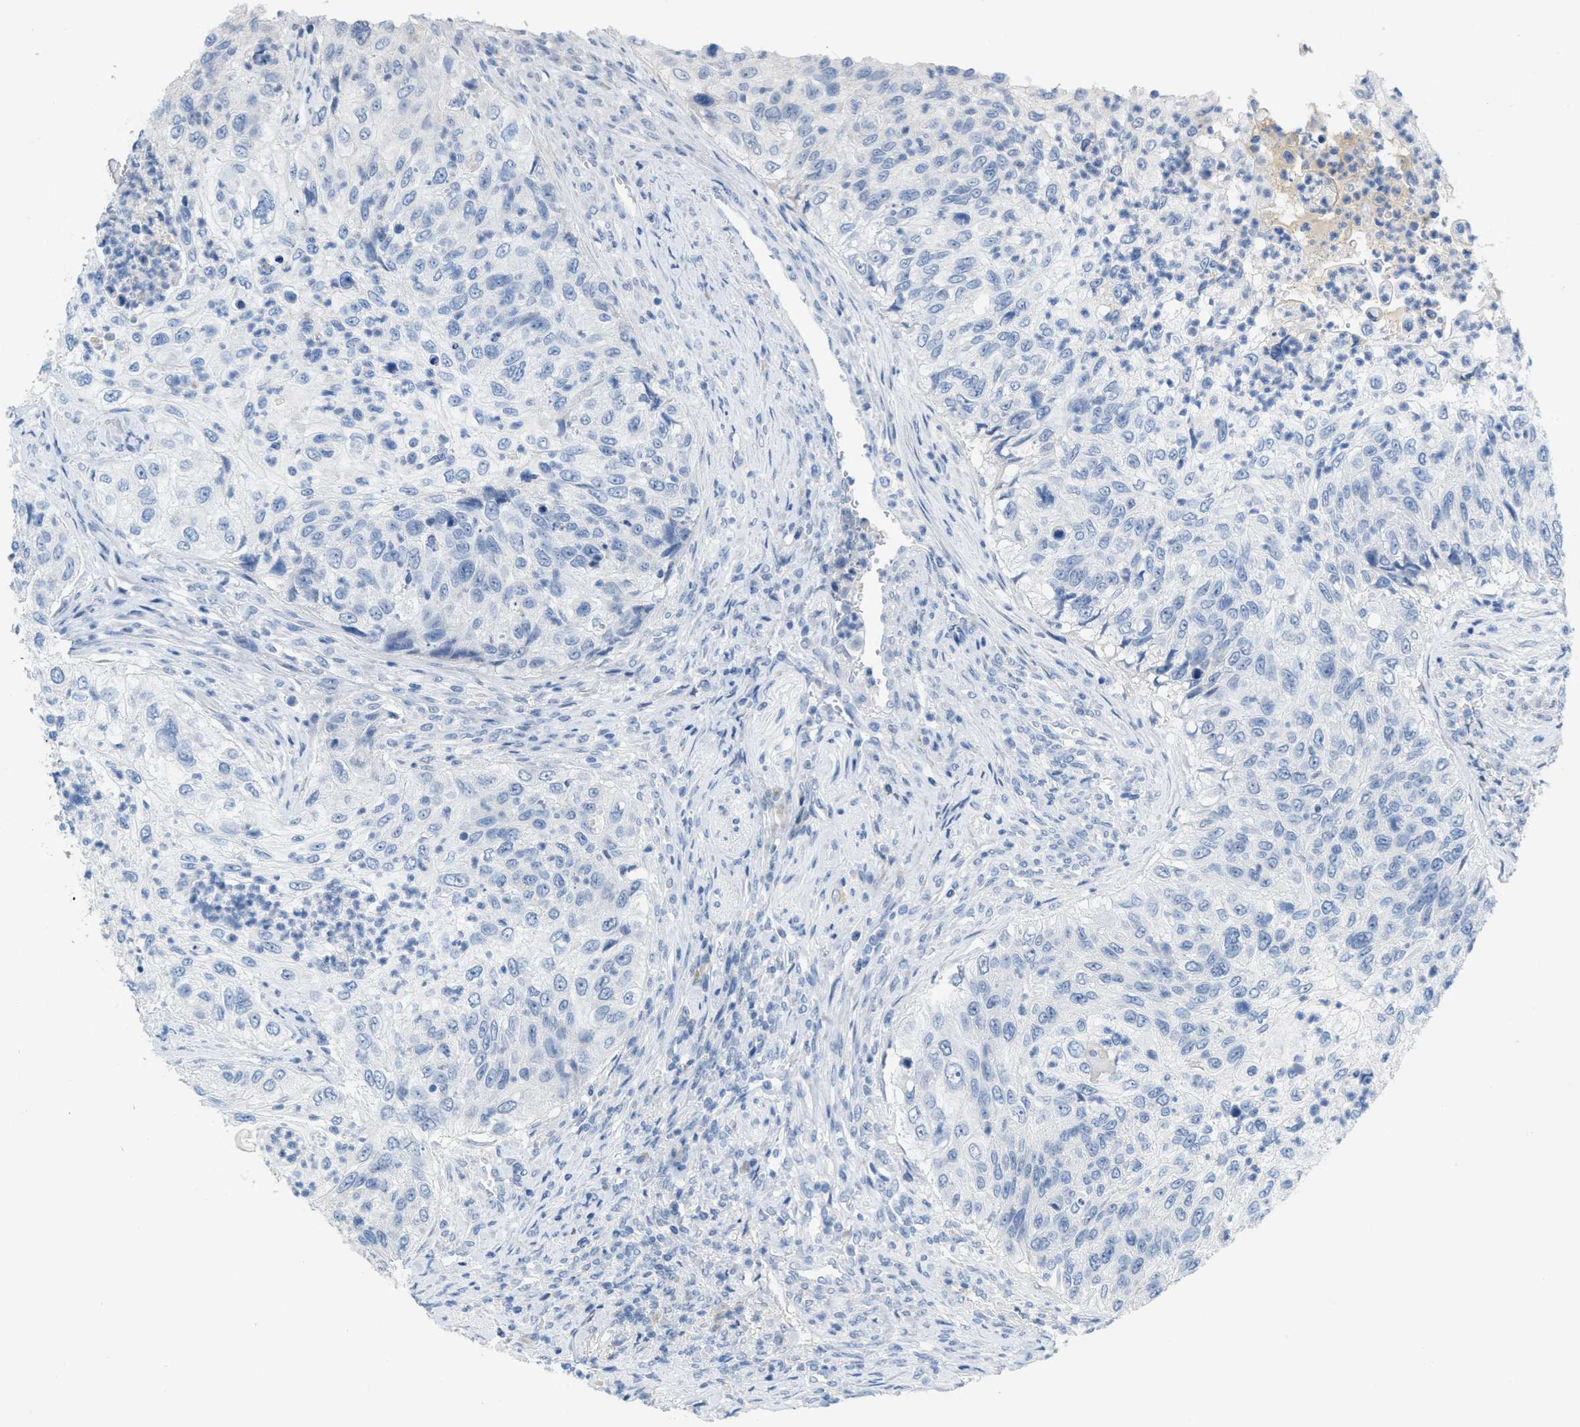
{"staining": {"intensity": "negative", "quantity": "none", "location": "none"}, "tissue": "urothelial cancer", "cell_type": "Tumor cells", "image_type": "cancer", "snomed": [{"axis": "morphology", "description": "Urothelial carcinoma, High grade"}, {"axis": "topography", "description": "Urinary bladder"}], "caption": "DAB immunohistochemical staining of urothelial cancer displays no significant positivity in tumor cells. (DAB (3,3'-diaminobenzidine) IHC with hematoxylin counter stain).", "gene": "HSF2", "patient": {"sex": "female", "age": 60}}